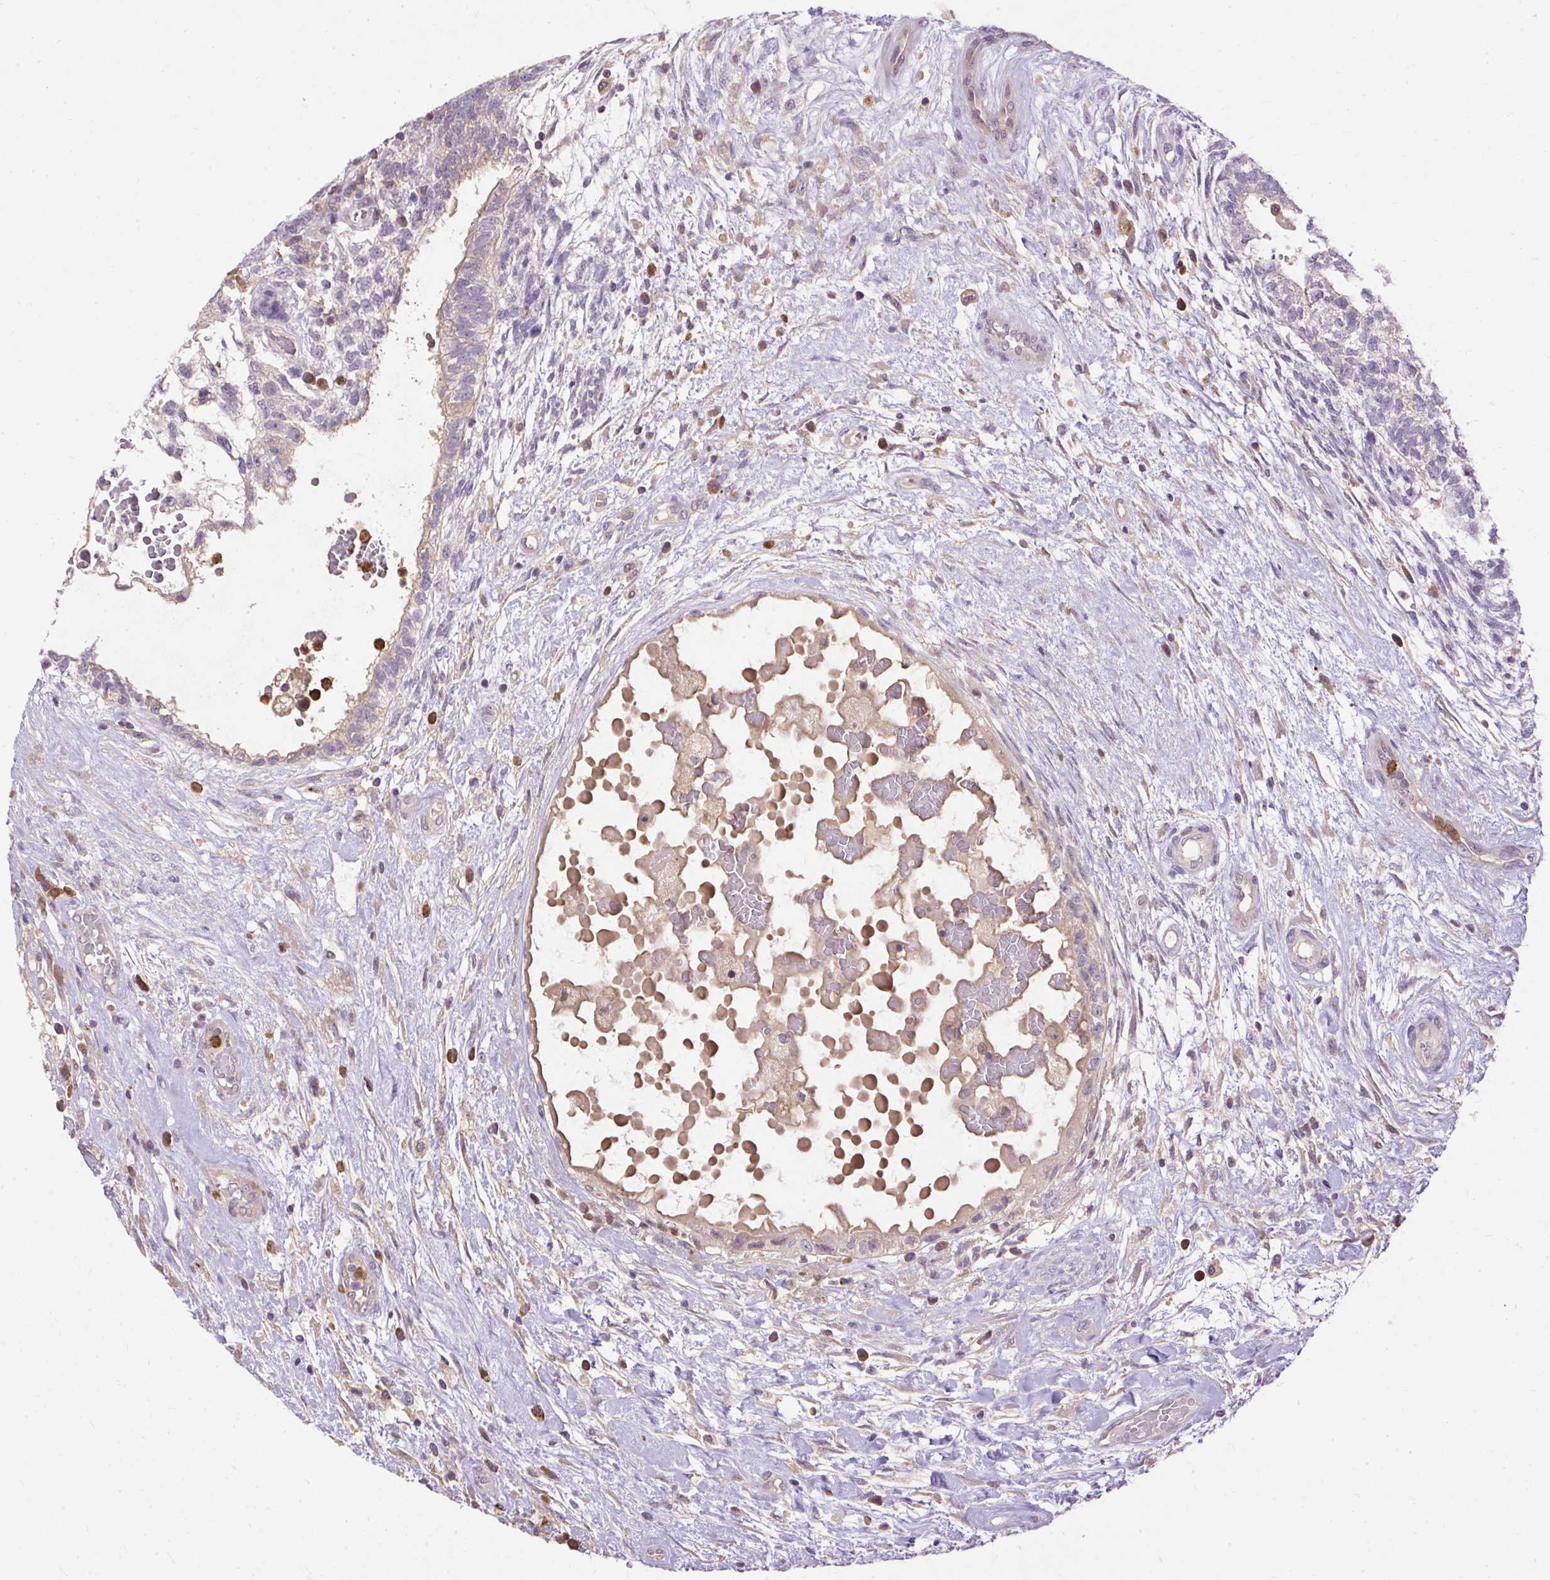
{"staining": {"intensity": "weak", "quantity": "<25%", "location": "cytoplasmic/membranous"}, "tissue": "testis cancer", "cell_type": "Tumor cells", "image_type": "cancer", "snomed": [{"axis": "morphology", "description": "Normal tissue, NOS"}, {"axis": "morphology", "description": "Carcinoma, Embryonal, NOS"}, {"axis": "topography", "description": "Testis"}], "caption": "There is no significant expression in tumor cells of testis cancer (embryonal carcinoma).", "gene": "CTTNBP2", "patient": {"sex": "male", "age": 32}}